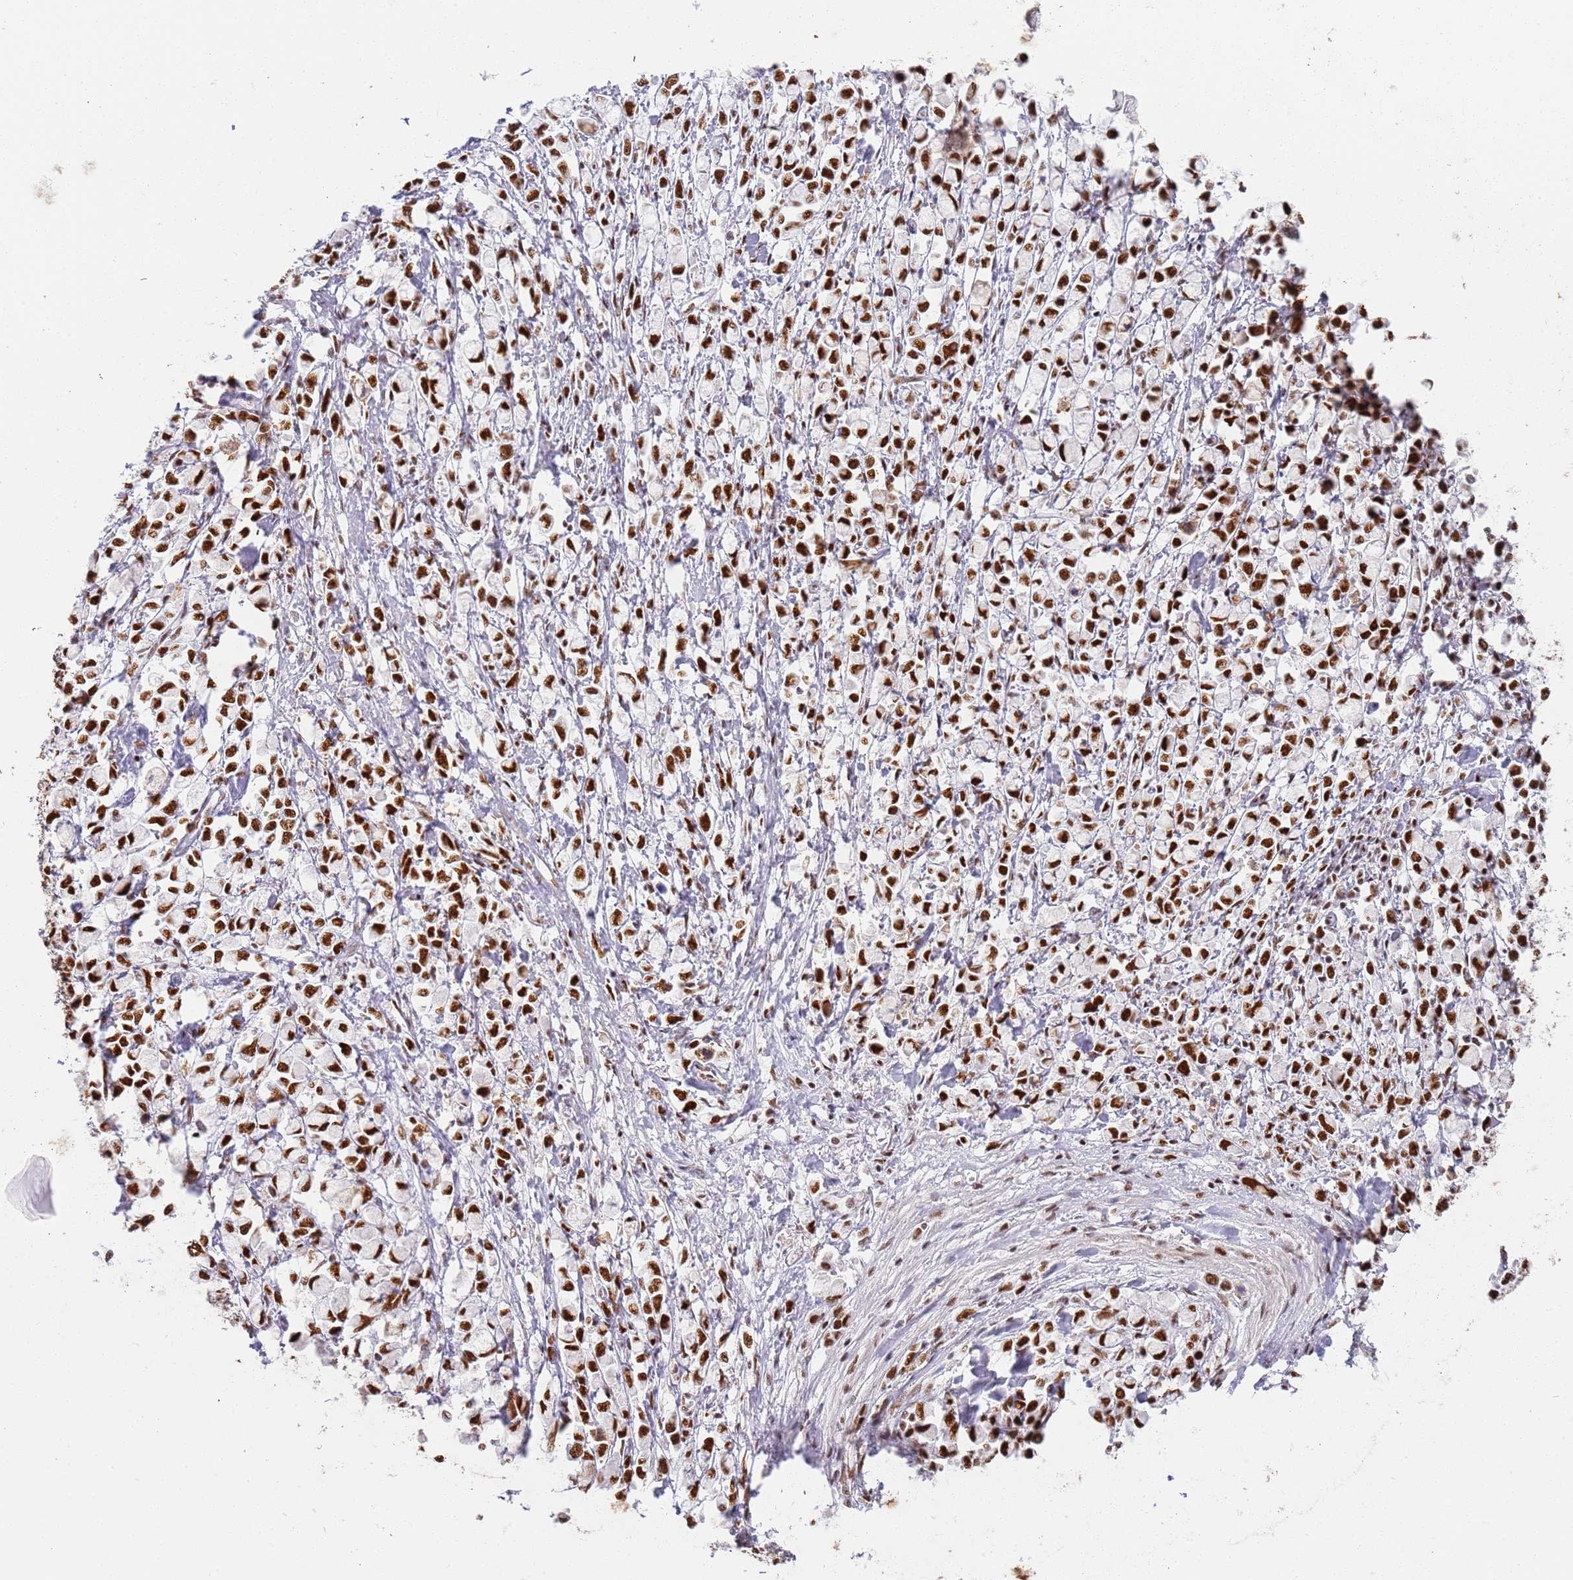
{"staining": {"intensity": "strong", "quantity": ">75%", "location": "nuclear"}, "tissue": "stomach cancer", "cell_type": "Tumor cells", "image_type": "cancer", "snomed": [{"axis": "morphology", "description": "Adenocarcinoma, NOS"}, {"axis": "topography", "description": "Stomach"}], "caption": "IHC of human stomach adenocarcinoma shows high levels of strong nuclear positivity in approximately >75% of tumor cells.", "gene": "AKAP8L", "patient": {"sex": "female", "age": 81}}